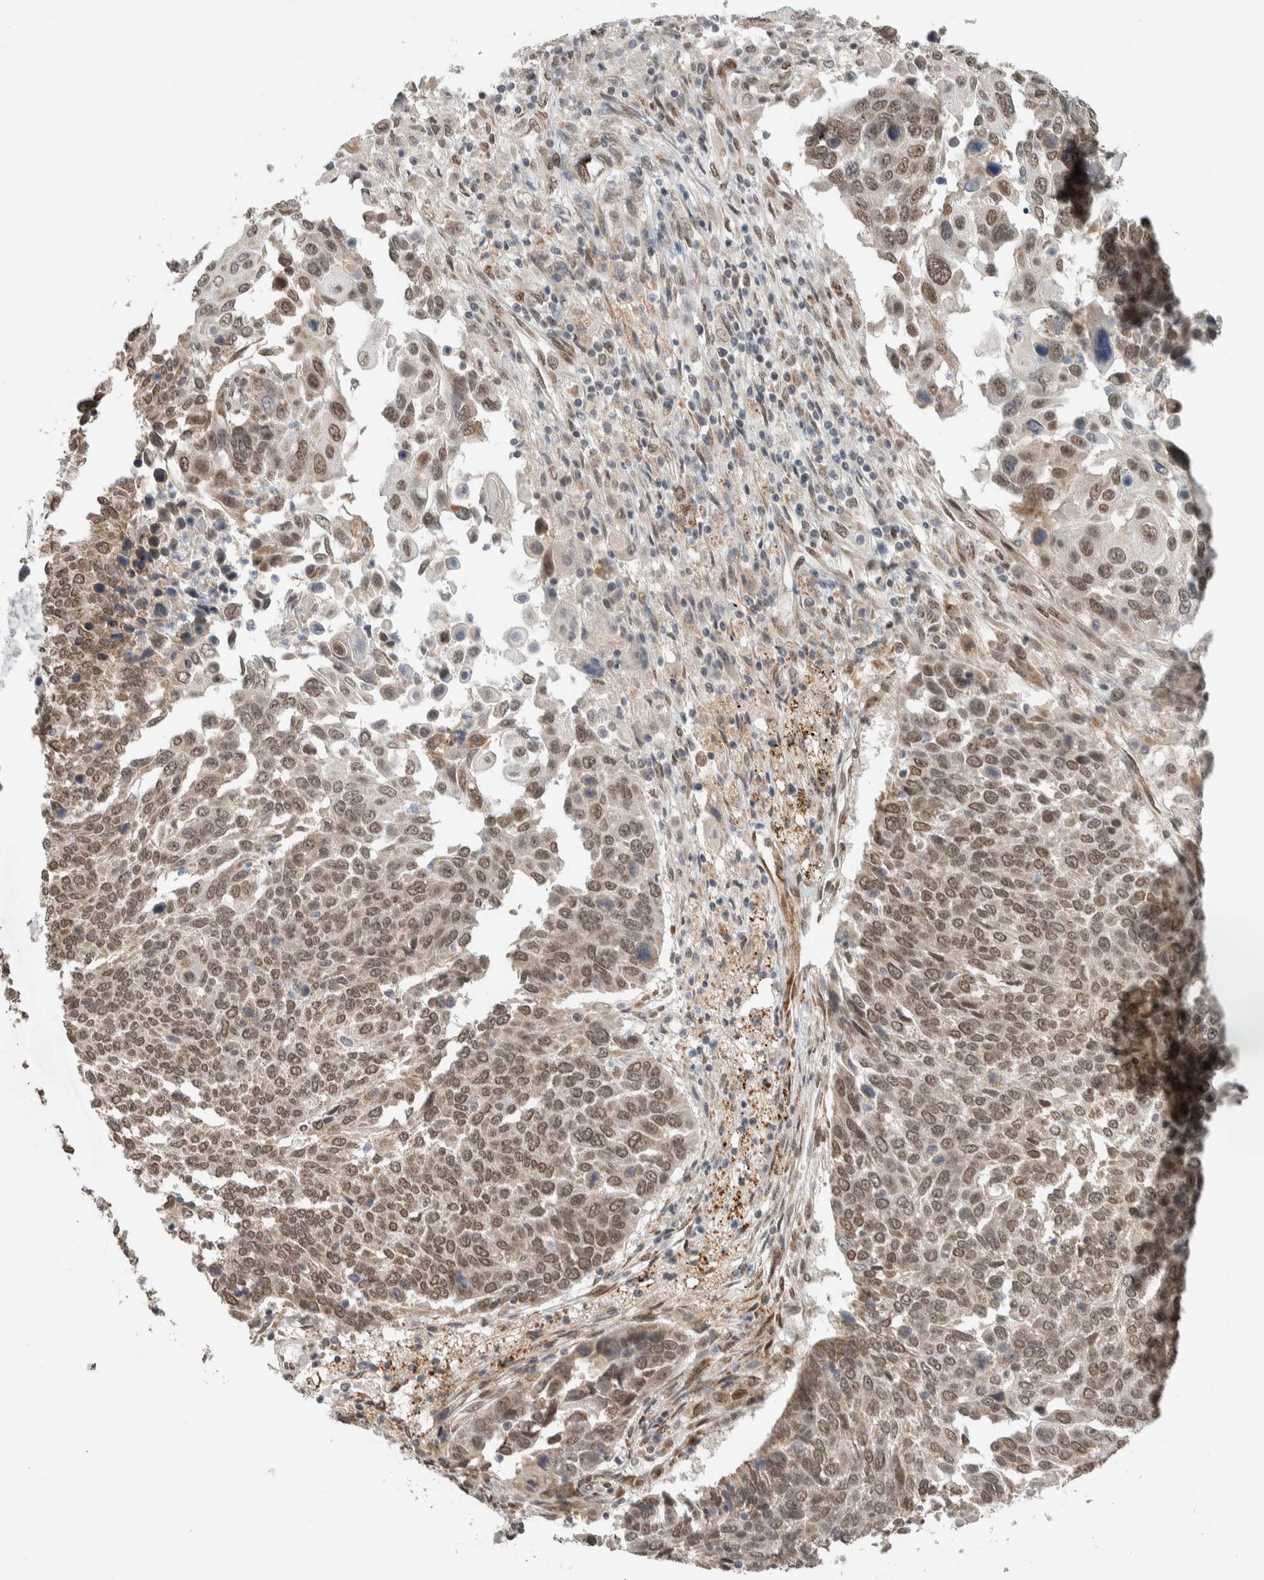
{"staining": {"intensity": "weak", "quantity": ">75%", "location": "nuclear"}, "tissue": "lung cancer", "cell_type": "Tumor cells", "image_type": "cancer", "snomed": [{"axis": "morphology", "description": "Squamous cell carcinoma, NOS"}, {"axis": "topography", "description": "Lung"}], "caption": "Immunohistochemical staining of lung squamous cell carcinoma exhibits low levels of weak nuclear protein expression in approximately >75% of tumor cells. The protein of interest is stained brown, and the nuclei are stained in blue (DAB IHC with brightfield microscopy, high magnification).", "gene": "TNRC18", "patient": {"sex": "male", "age": 66}}